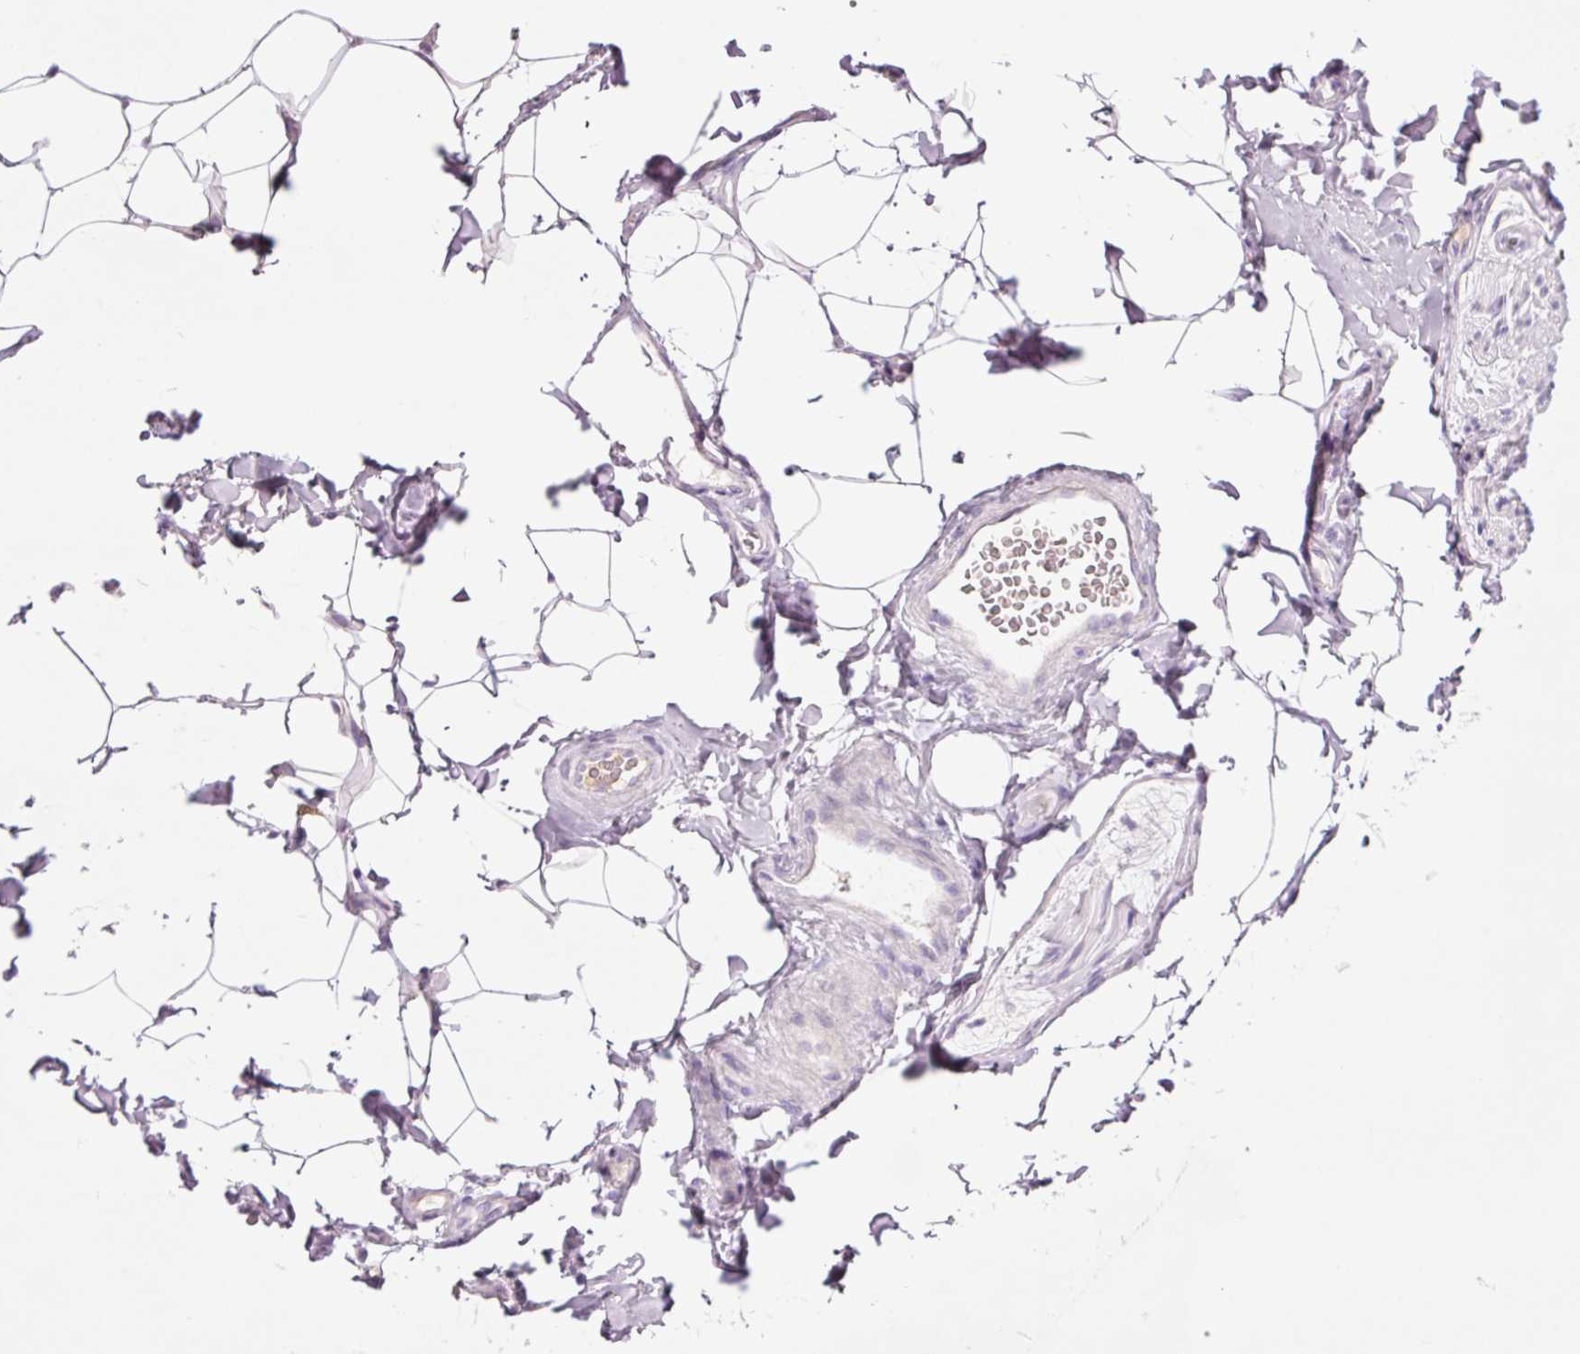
{"staining": {"intensity": "negative", "quantity": "none", "location": "none"}, "tissue": "adipose tissue", "cell_type": "Adipocytes", "image_type": "normal", "snomed": [{"axis": "morphology", "description": "Normal tissue, NOS"}, {"axis": "topography", "description": "Vascular tissue"}, {"axis": "topography", "description": "Peripheral nerve tissue"}], "caption": "There is no significant expression in adipocytes of adipose tissue. (DAB immunohistochemistry (IHC) with hematoxylin counter stain).", "gene": "KLF1", "patient": {"sex": "male", "age": 41}}